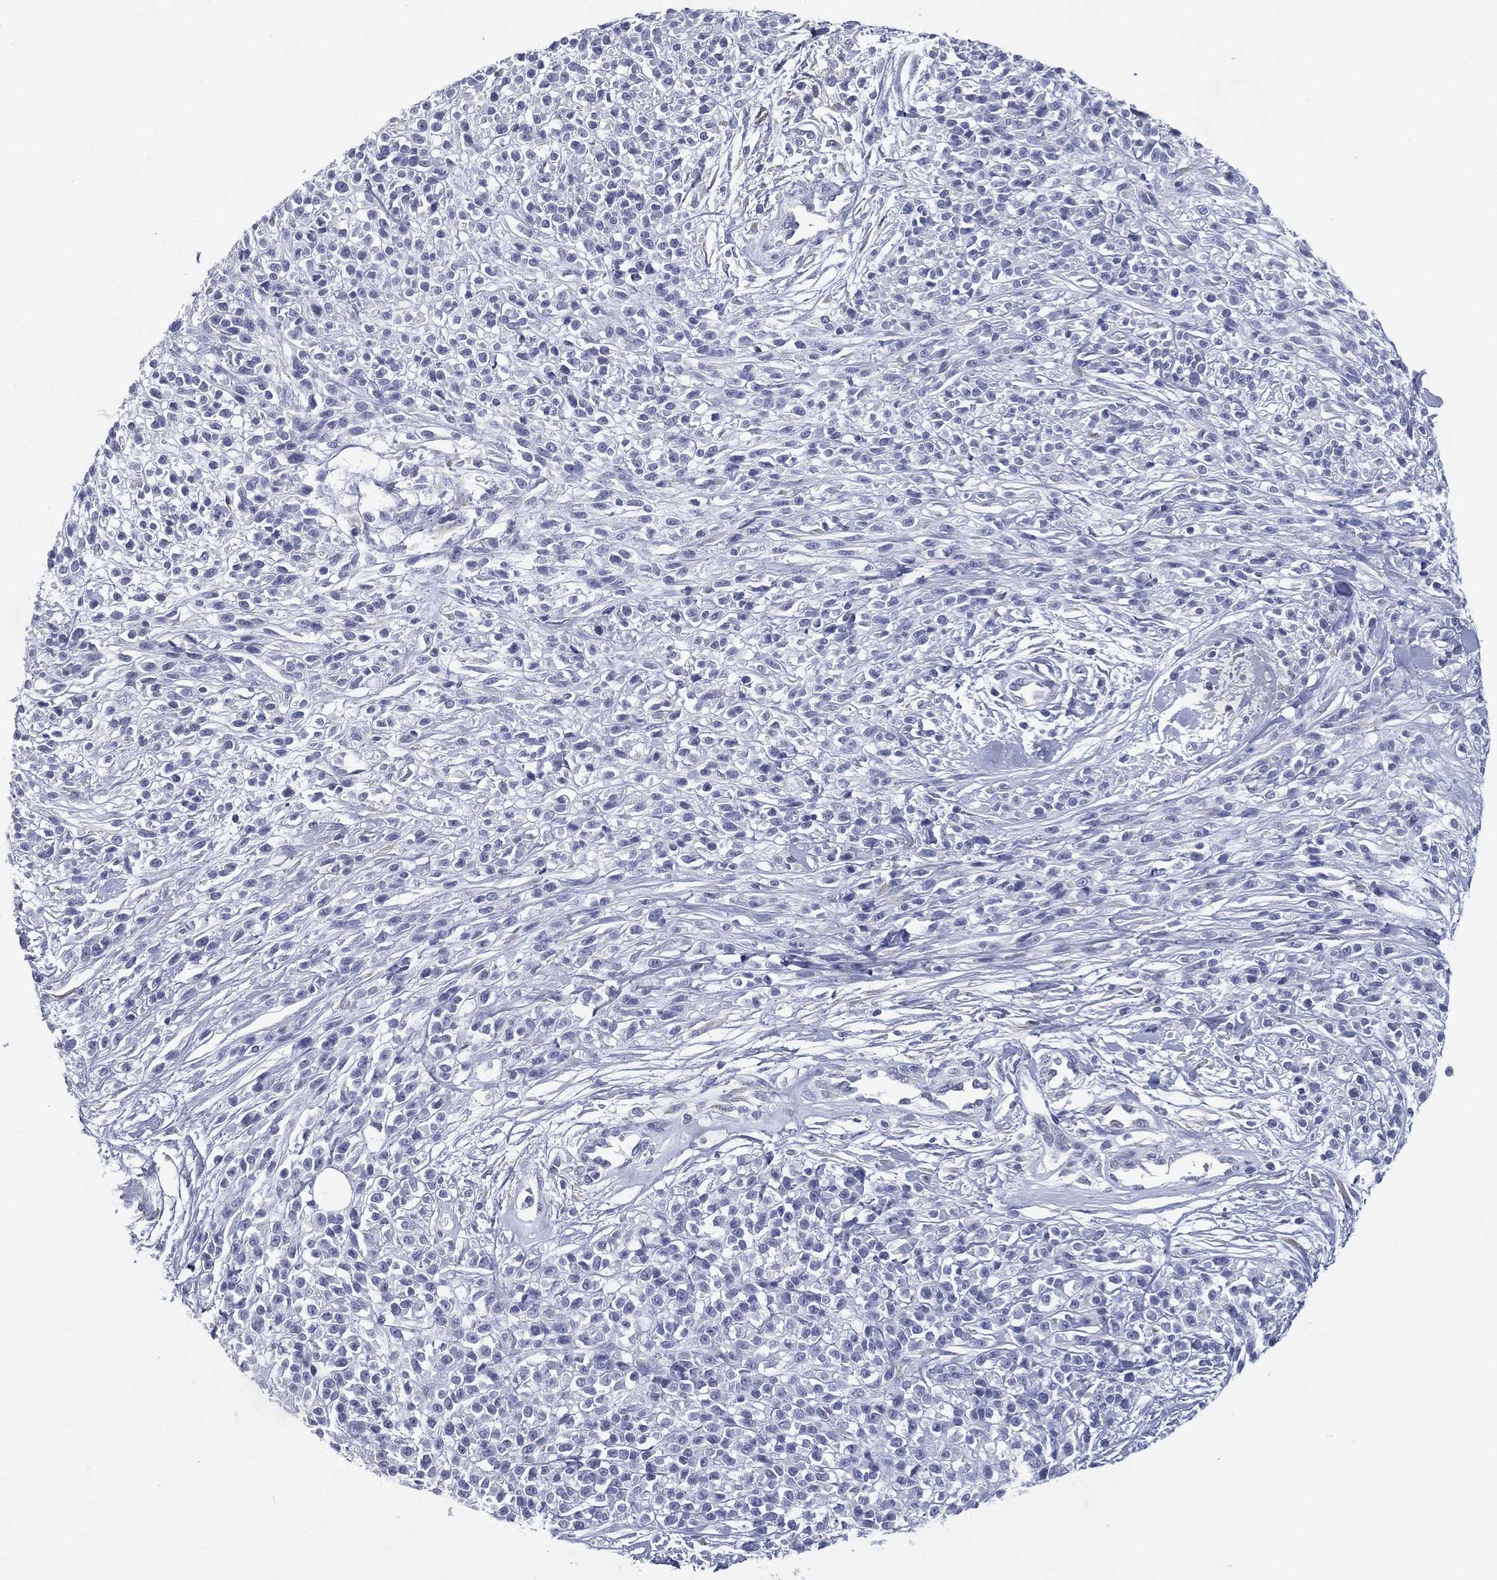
{"staining": {"intensity": "negative", "quantity": "none", "location": "none"}, "tissue": "melanoma", "cell_type": "Tumor cells", "image_type": "cancer", "snomed": [{"axis": "morphology", "description": "Malignant melanoma, NOS"}, {"axis": "topography", "description": "Skin"}, {"axis": "topography", "description": "Skin of trunk"}], "caption": "This is a image of immunohistochemistry staining of malignant melanoma, which shows no expression in tumor cells.", "gene": "C19orf18", "patient": {"sex": "male", "age": 74}}